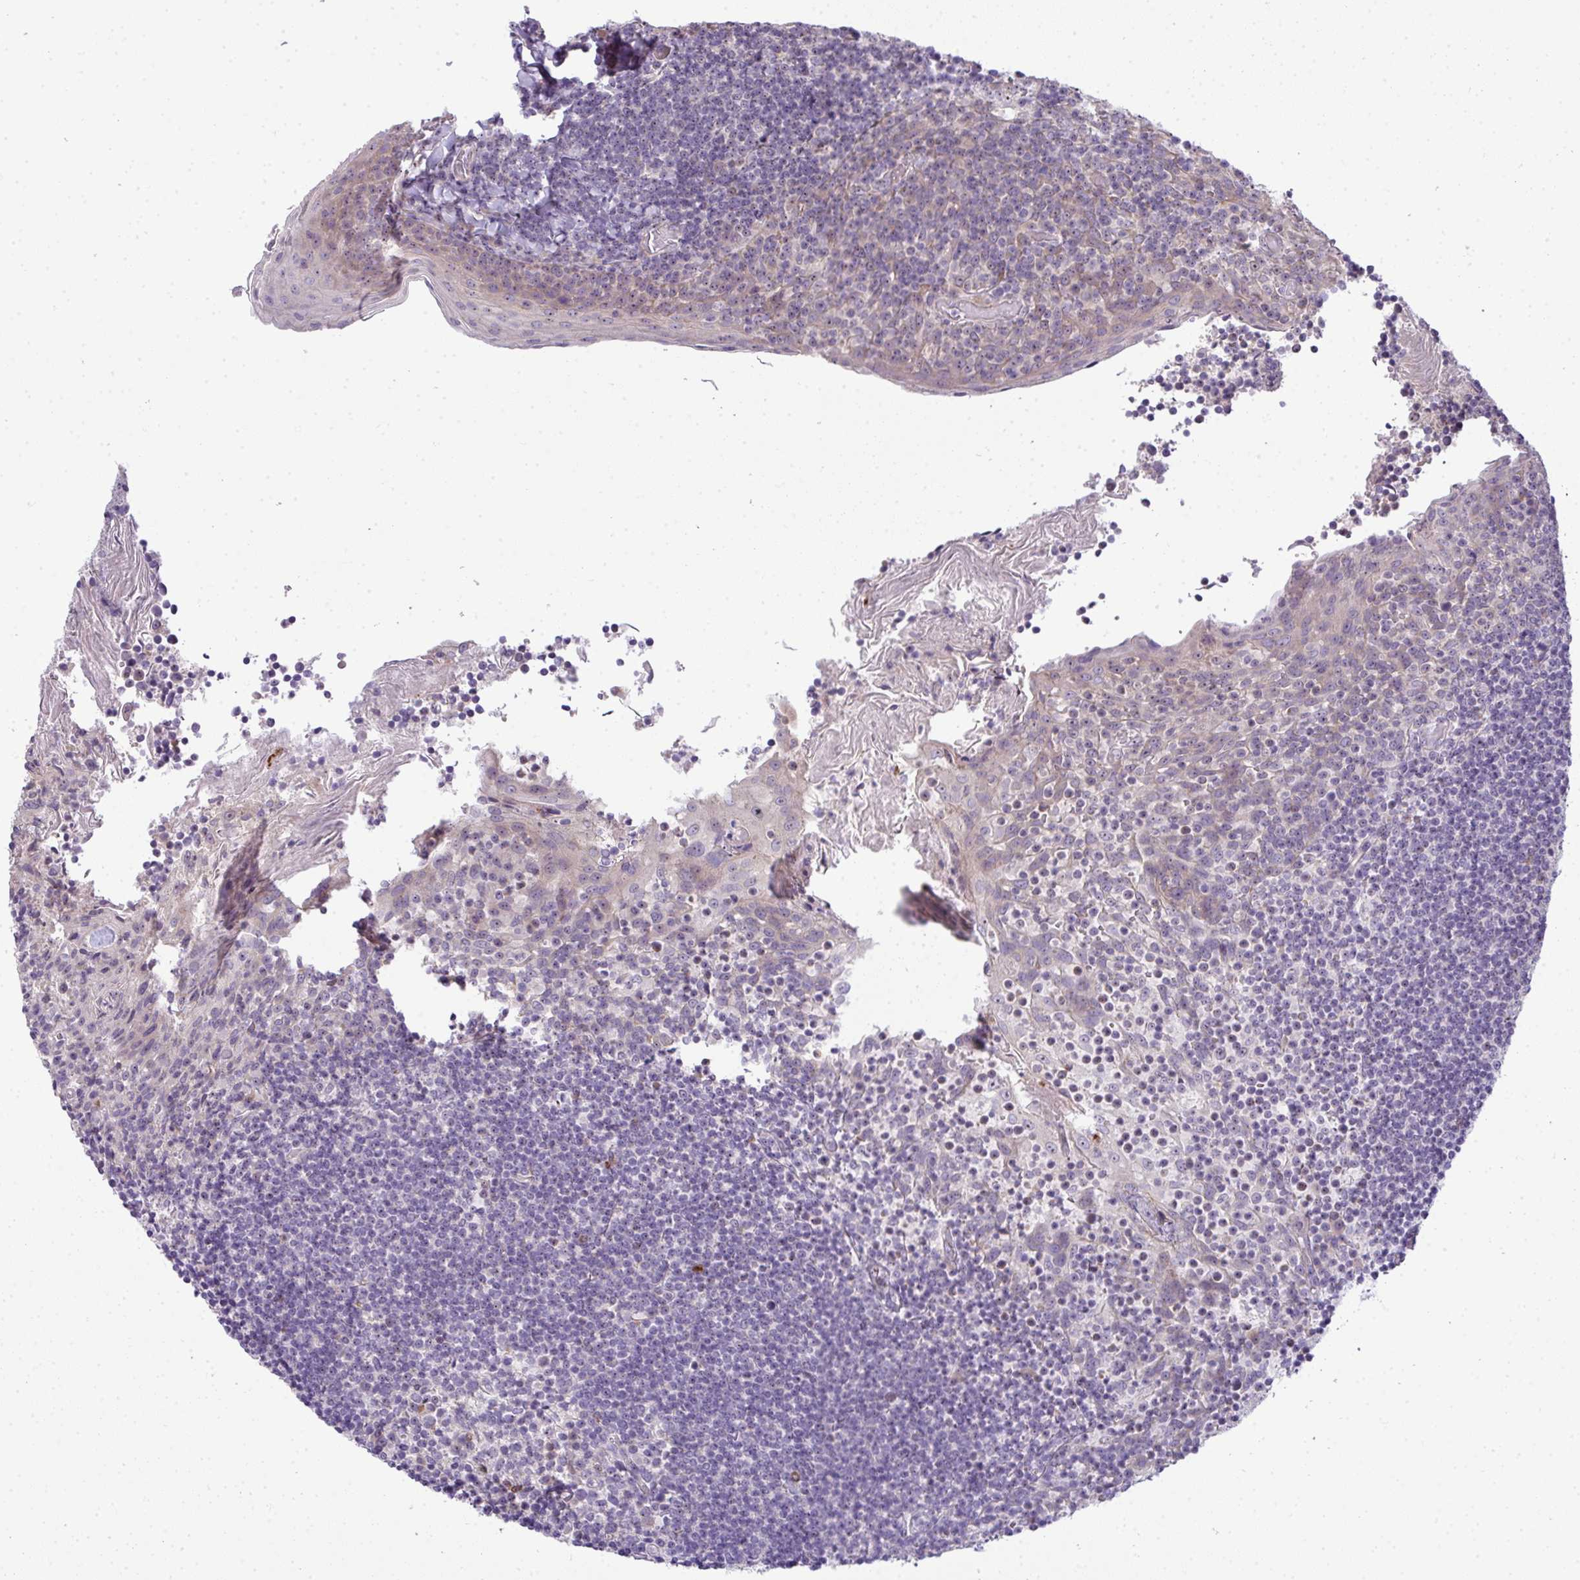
{"staining": {"intensity": "strong", "quantity": "<25%", "location": "cytoplasmic/membranous"}, "tissue": "tonsil", "cell_type": "Germinal center cells", "image_type": "normal", "snomed": [{"axis": "morphology", "description": "Normal tissue, NOS"}, {"axis": "topography", "description": "Tonsil"}], "caption": "High-power microscopy captured an immunohistochemistry (IHC) micrograph of unremarkable tonsil, revealing strong cytoplasmic/membranous expression in about <25% of germinal center cells. (IHC, brightfield microscopy, high magnification).", "gene": "NT5C1A", "patient": {"sex": "female", "age": 10}}